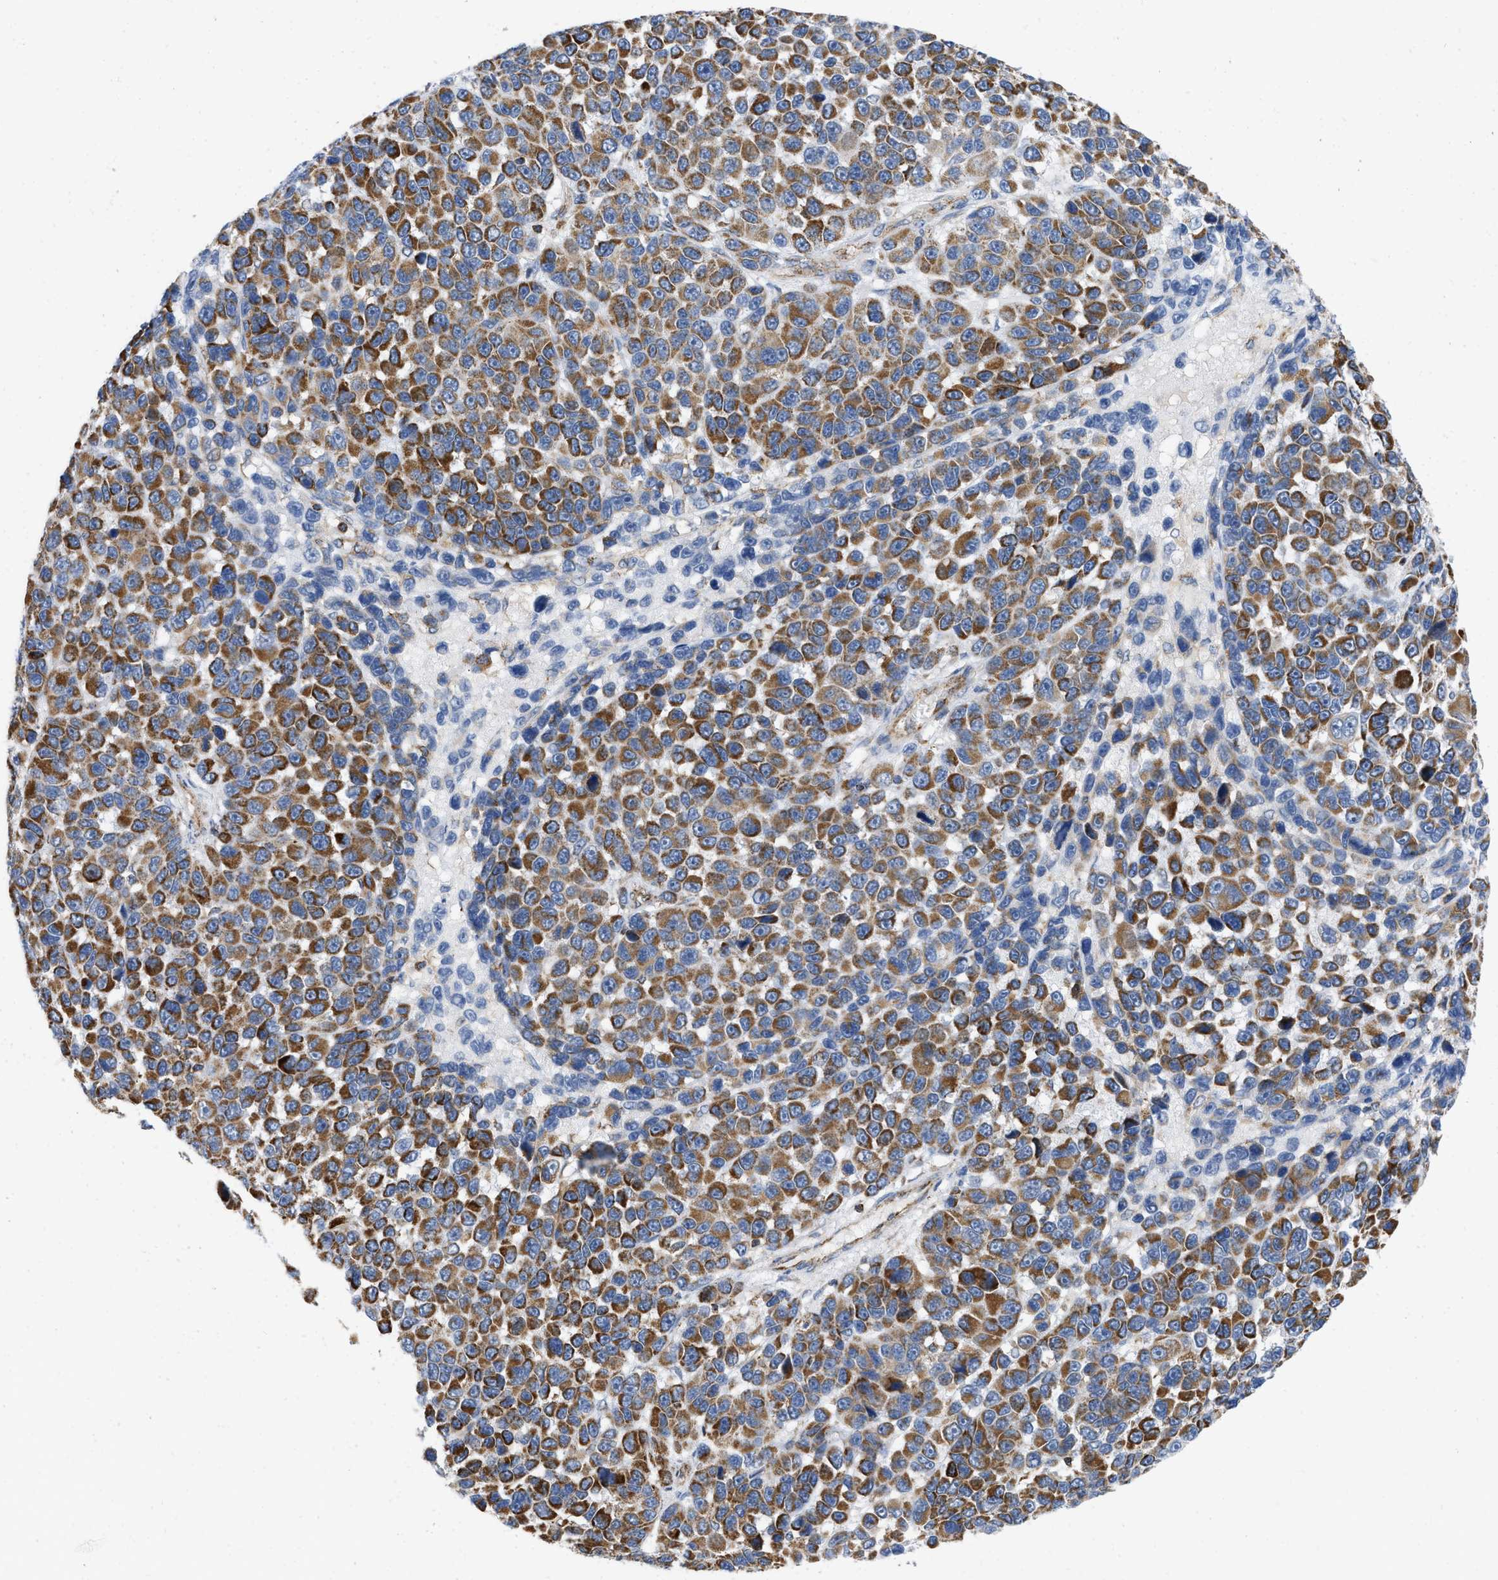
{"staining": {"intensity": "strong", "quantity": ">75%", "location": "cytoplasmic/membranous"}, "tissue": "melanoma", "cell_type": "Tumor cells", "image_type": "cancer", "snomed": [{"axis": "morphology", "description": "Malignant melanoma, NOS"}, {"axis": "topography", "description": "Skin"}], "caption": "Brown immunohistochemical staining in human melanoma shows strong cytoplasmic/membranous positivity in approximately >75% of tumor cells.", "gene": "GRB10", "patient": {"sex": "male", "age": 53}}